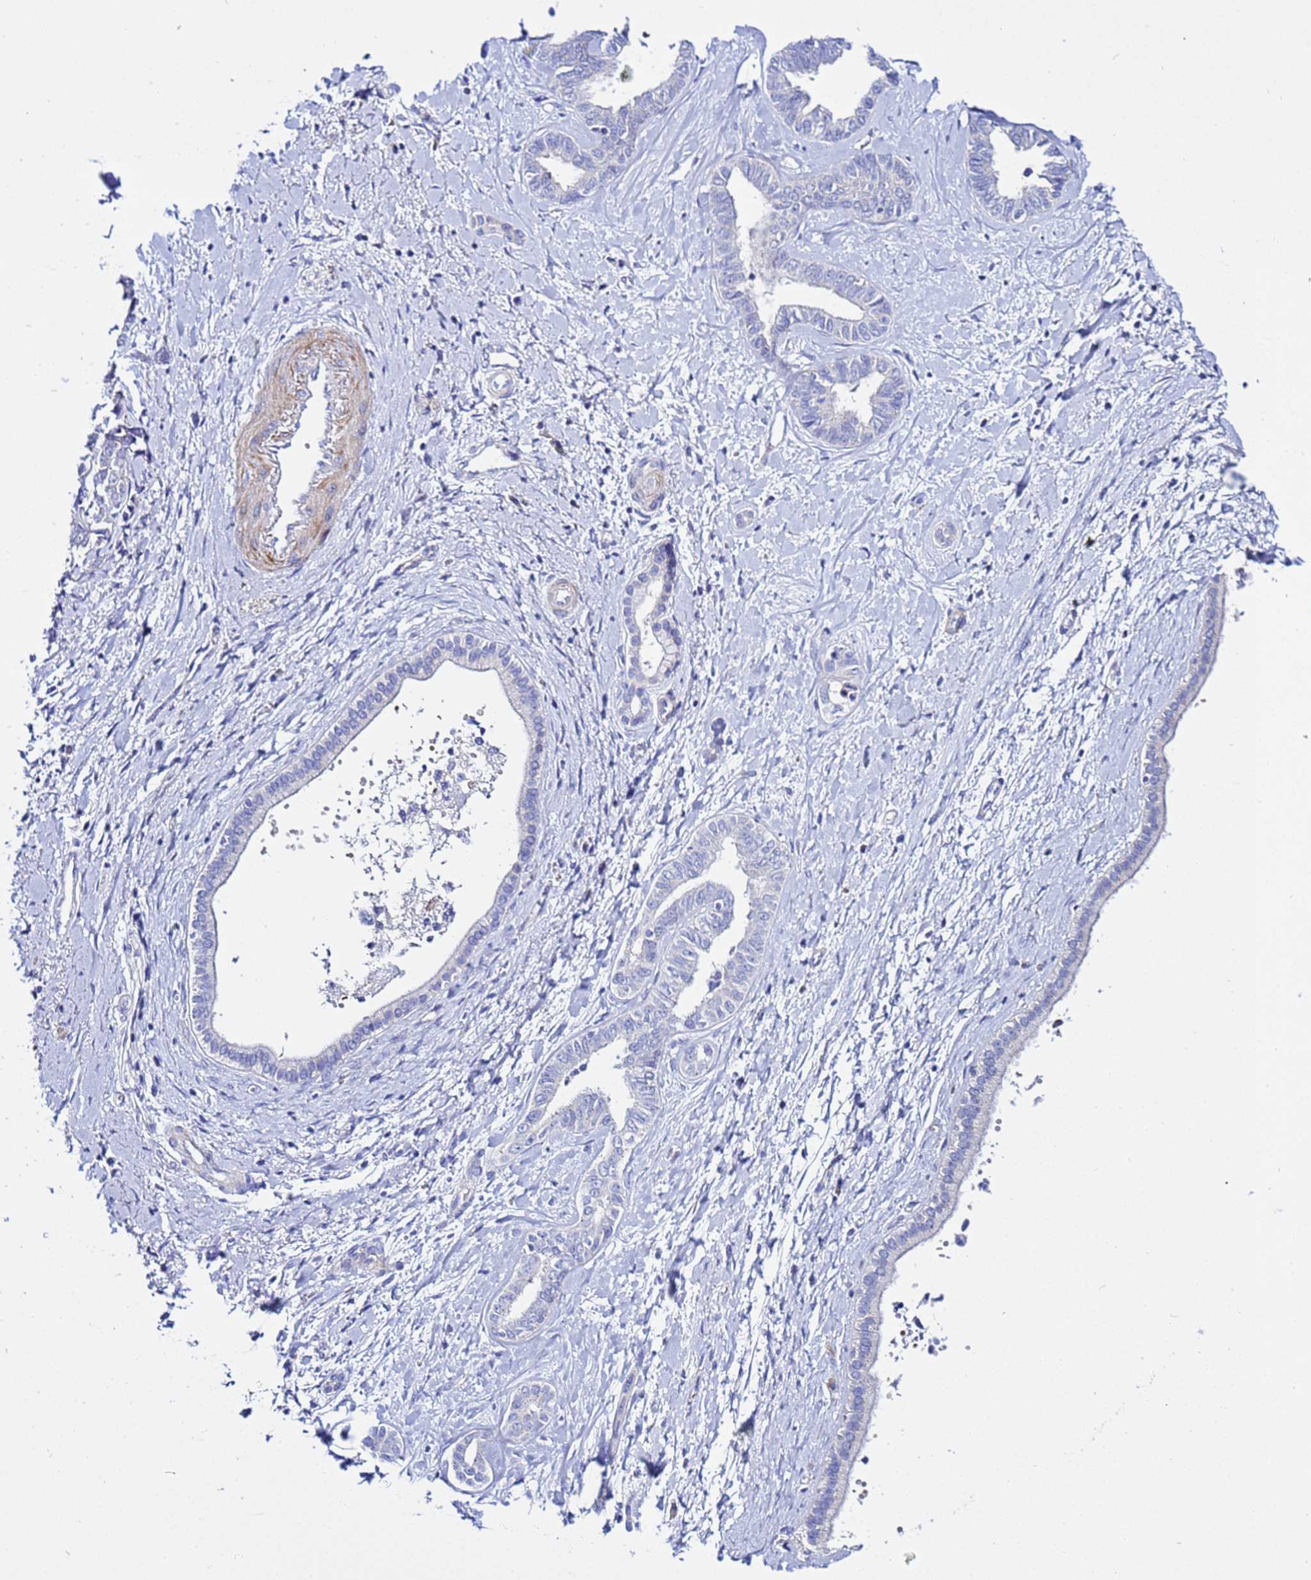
{"staining": {"intensity": "negative", "quantity": "none", "location": "none"}, "tissue": "liver cancer", "cell_type": "Tumor cells", "image_type": "cancer", "snomed": [{"axis": "morphology", "description": "Cholangiocarcinoma"}, {"axis": "topography", "description": "Liver"}], "caption": "The IHC micrograph has no significant positivity in tumor cells of cholangiocarcinoma (liver) tissue.", "gene": "USP18", "patient": {"sex": "female", "age": 77}}